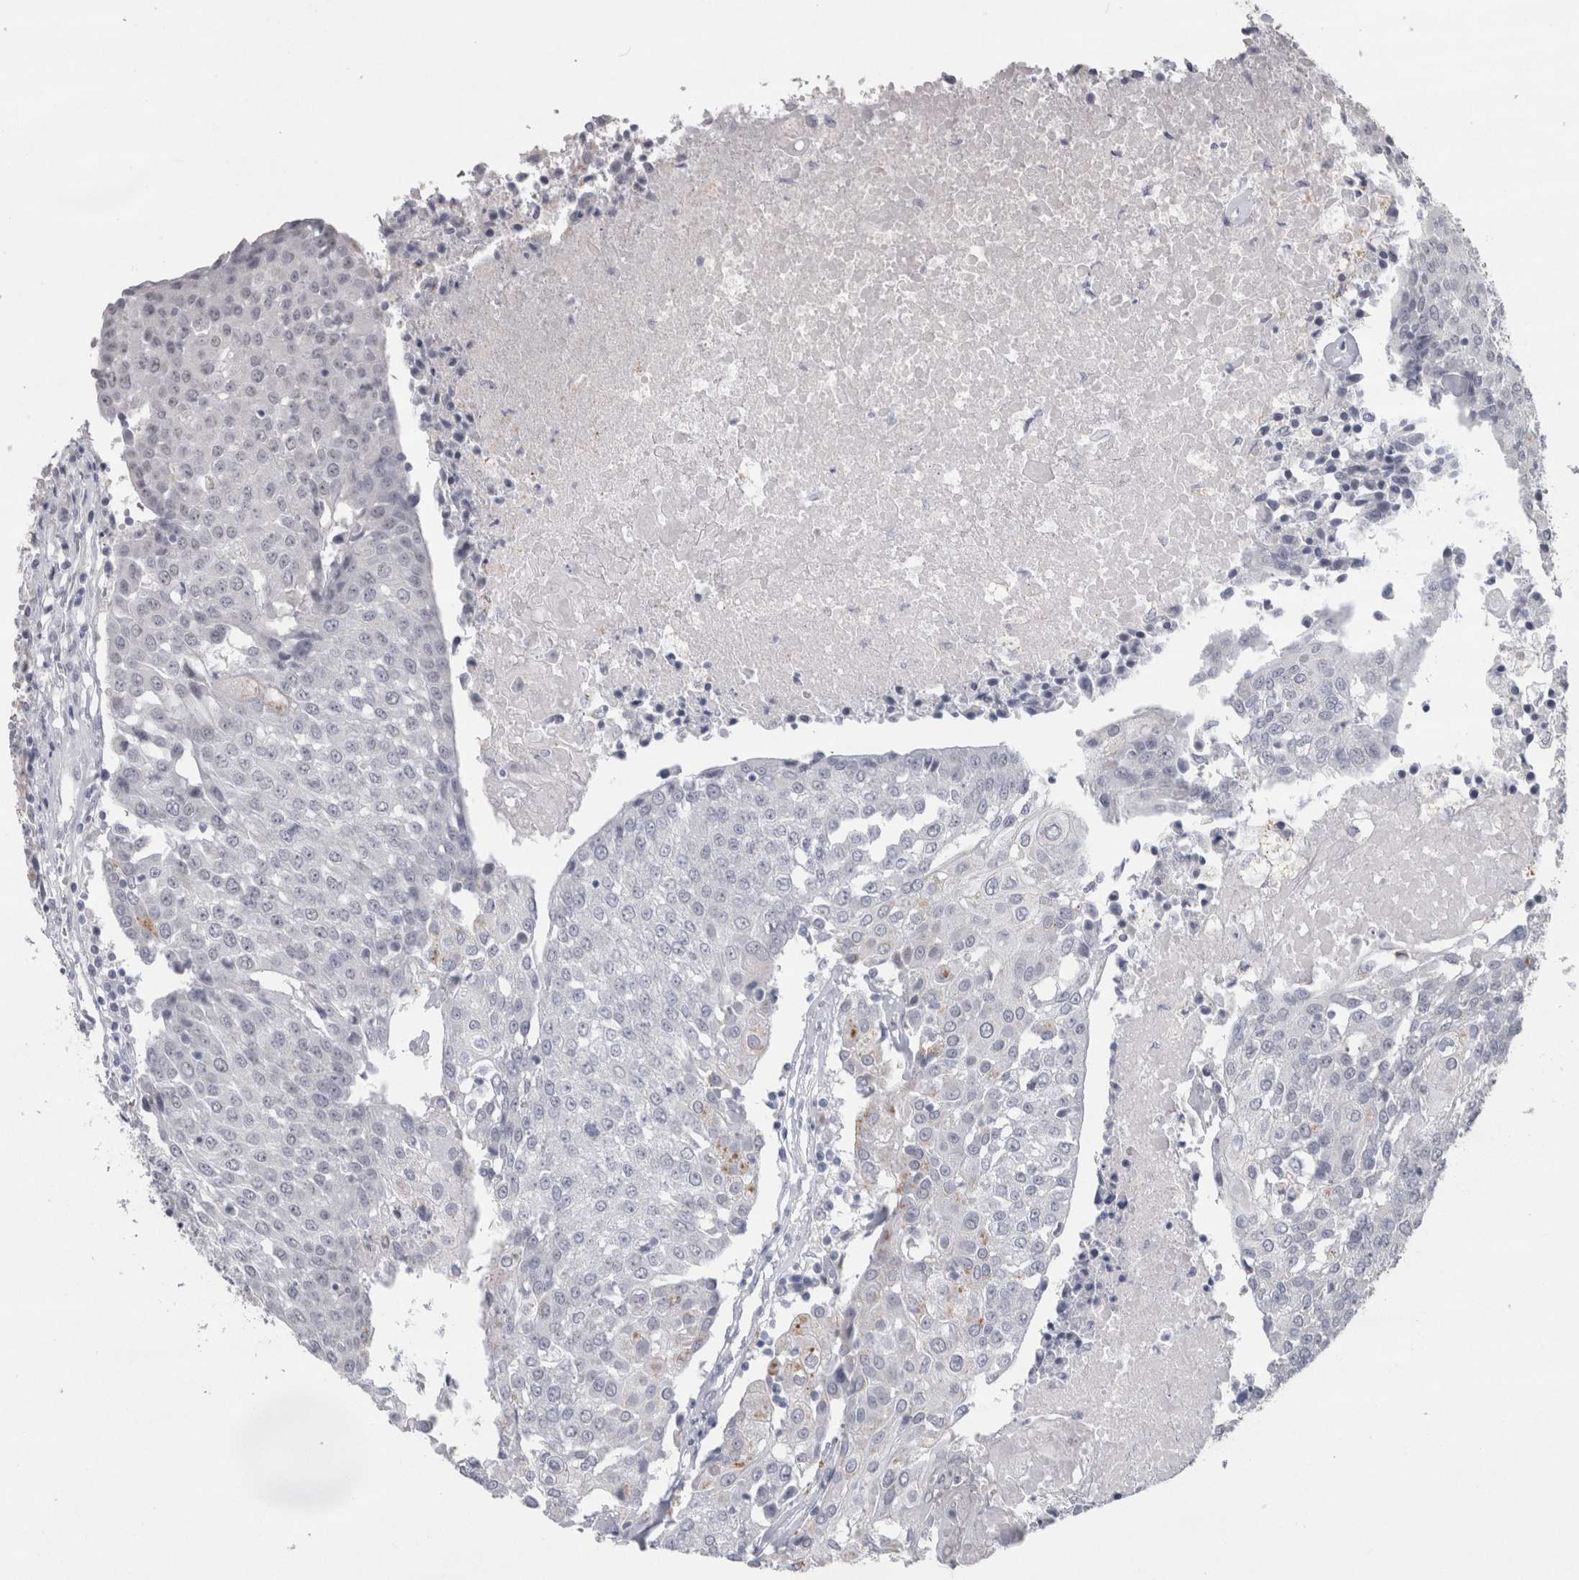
{"staining": {"intensity": "negative", "quantity": "none", "location": "none"}, "tissue": "urothelial cancer", "cell_type": "Tumor cells", "image_type": "cancer", "snomed": [{"axis": "morphology", "description": "Urothelial carcinoma, High grade"}, {"axis": "topography", "description": "Urinary bladder"}], "caption": "A high-resolution photomicrograph shows immunohistochemistry (IHC) staining of urothelial cancer, which exhibits no significant expression in tumor cells. (DAB IHC with hematoxylin counter stain).", "gene": "CDH17", "patient": {"sex": "female", "age": 85}}